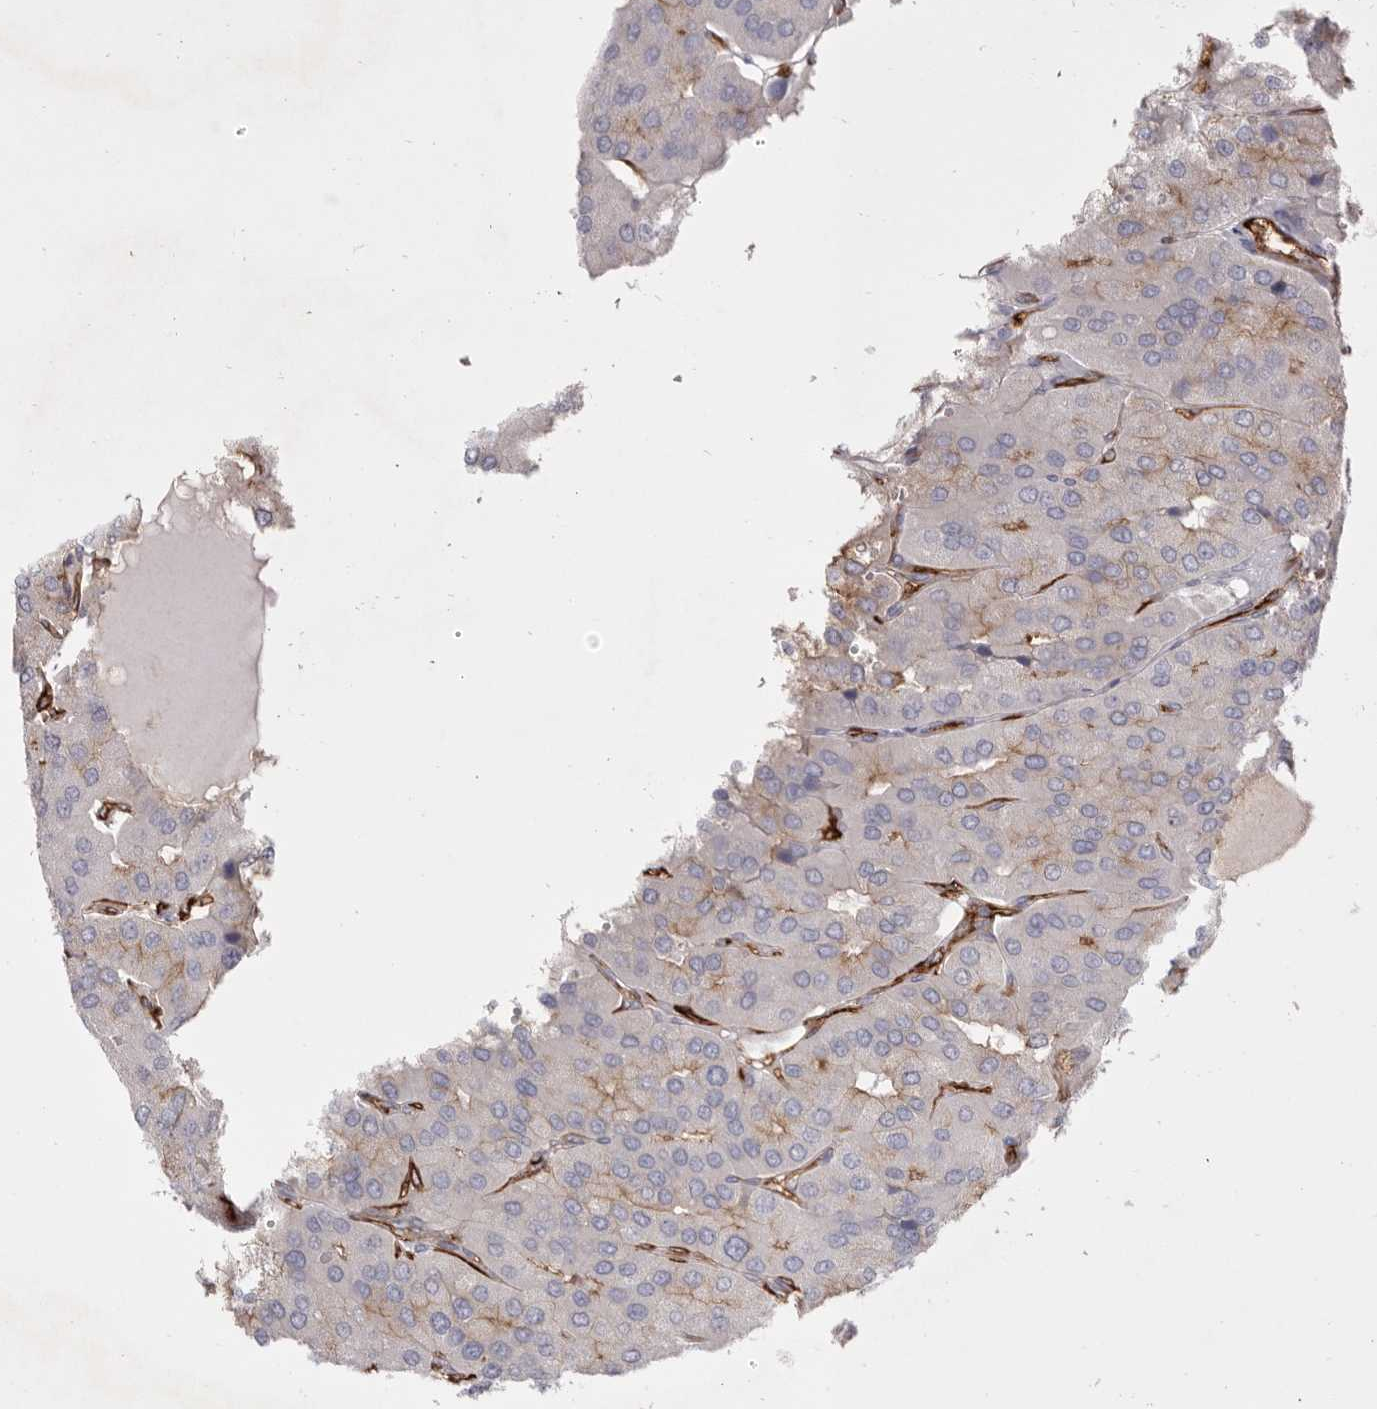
{"staining": {"intensity": "negative", "quantity": "none", "location": "none"}, "tissue": "parathyroid gland", "cell_type": "Glandular cells", "image_type": "normal", "snomed": [{"axis": "morphology", "description": "Normal tissue, NOS"}, {"axis": "morphology", "description": "Adenoma, NOS"}, {"axis": "topography", "description": "Parathyroid gland"}], "caption": "Protein analysis of benign parathyroid gland exhibits no significant staining in glandular cells.", "gene": "LRRC66", "patient": {"sex": "female", "age": 86}}